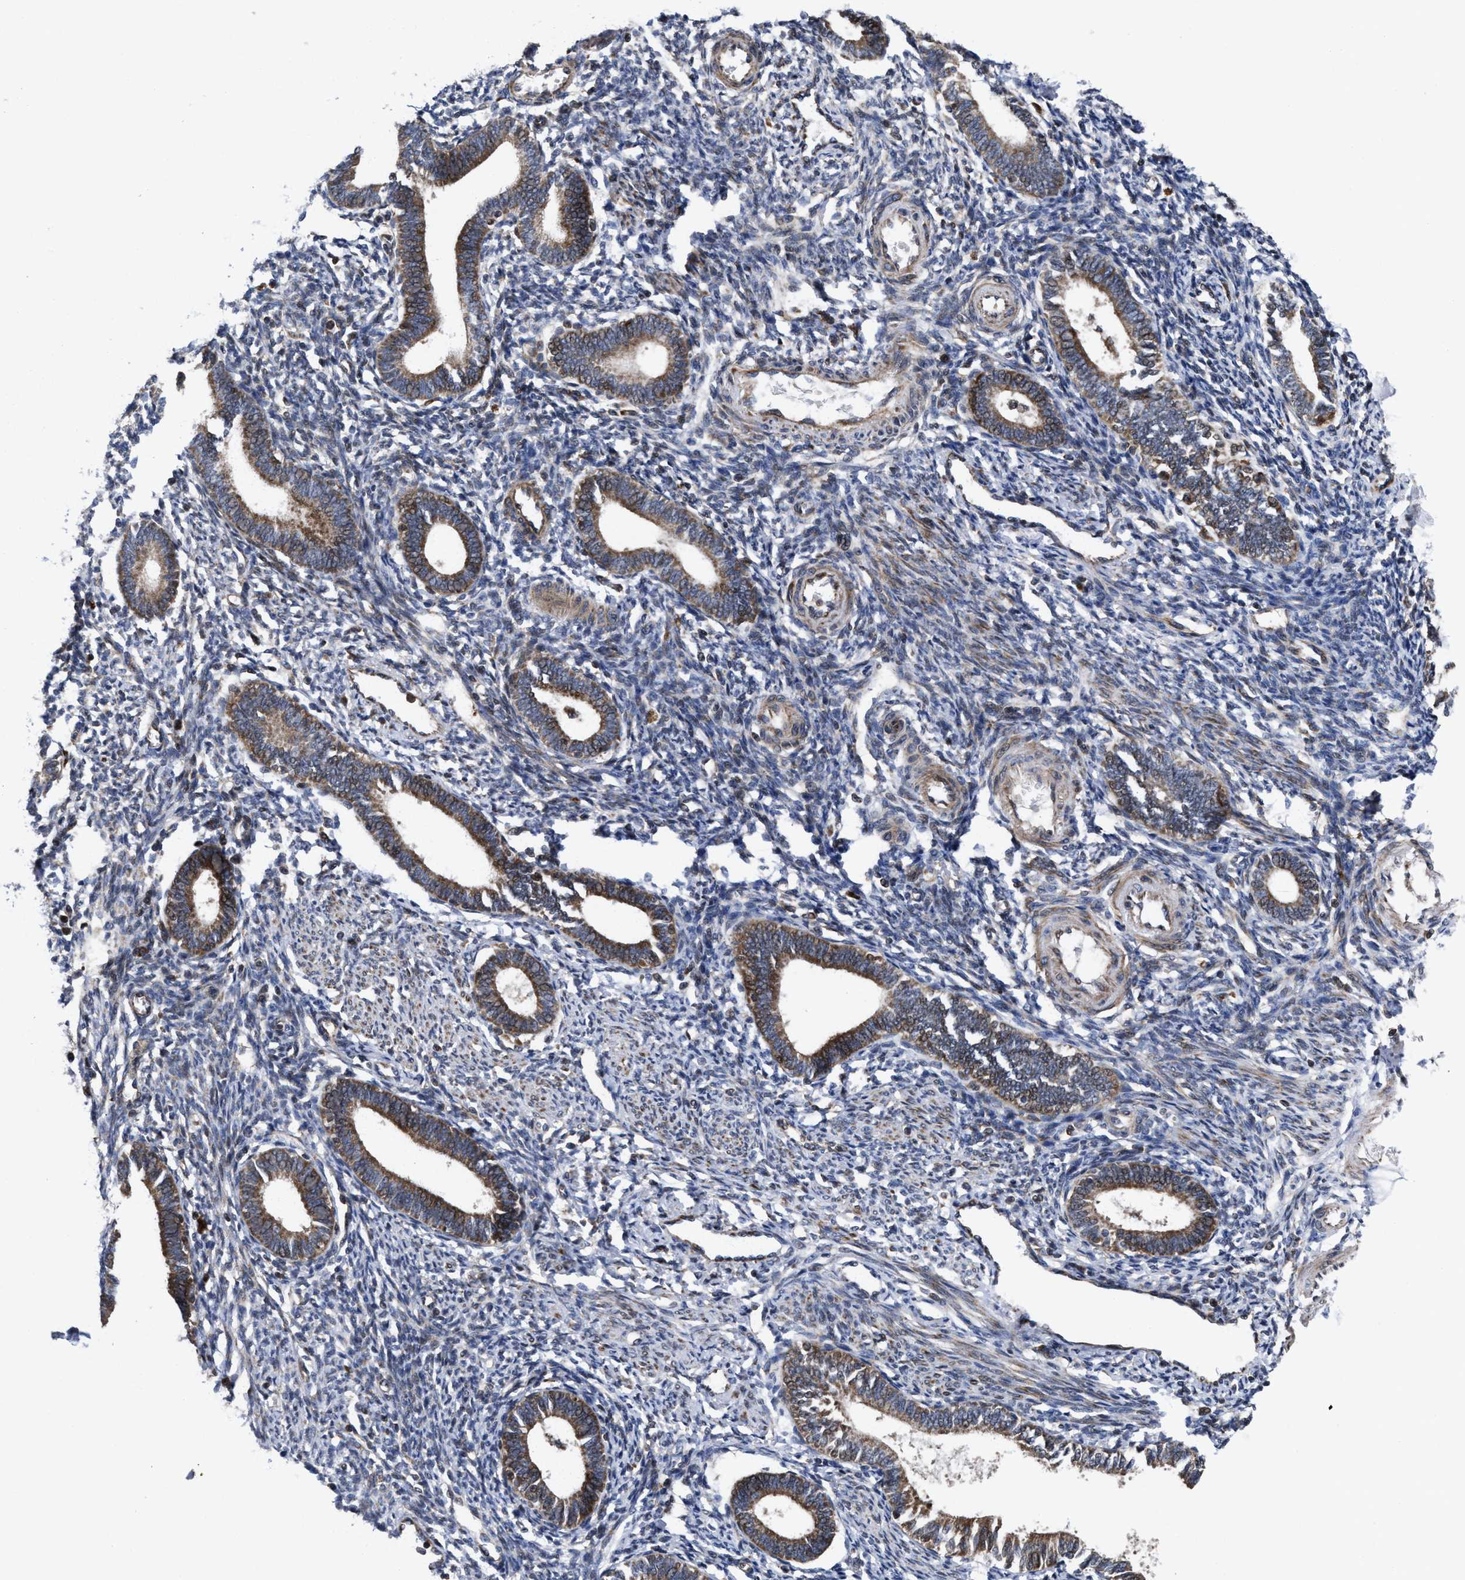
{"staining": {"intensity": "moderate", "quantity": "<25%", "location": "cytoplasmic/membranous"}, "tissue": "endometrium", "cell_type": "Cells in endometrial stroma", "image_type": "normal", "snomed": [{"axis": "morphology", "description": "Normal tissue, NOS"}, {"axis": "topography", "description": "Endometrium"}], "caption": "Cells in endometrial stroma show moderate cytoplasmic/membranous expression in approximately <25% of cells in benign endometrium. (Stains: DAB (3,3'-diaminobenzidine) in brown, nuclei in blue, Microscopy: brightfield microscopy at high magnification).", "gene": "MRPL50", "patient": {"sex": "female", "age": 41}}